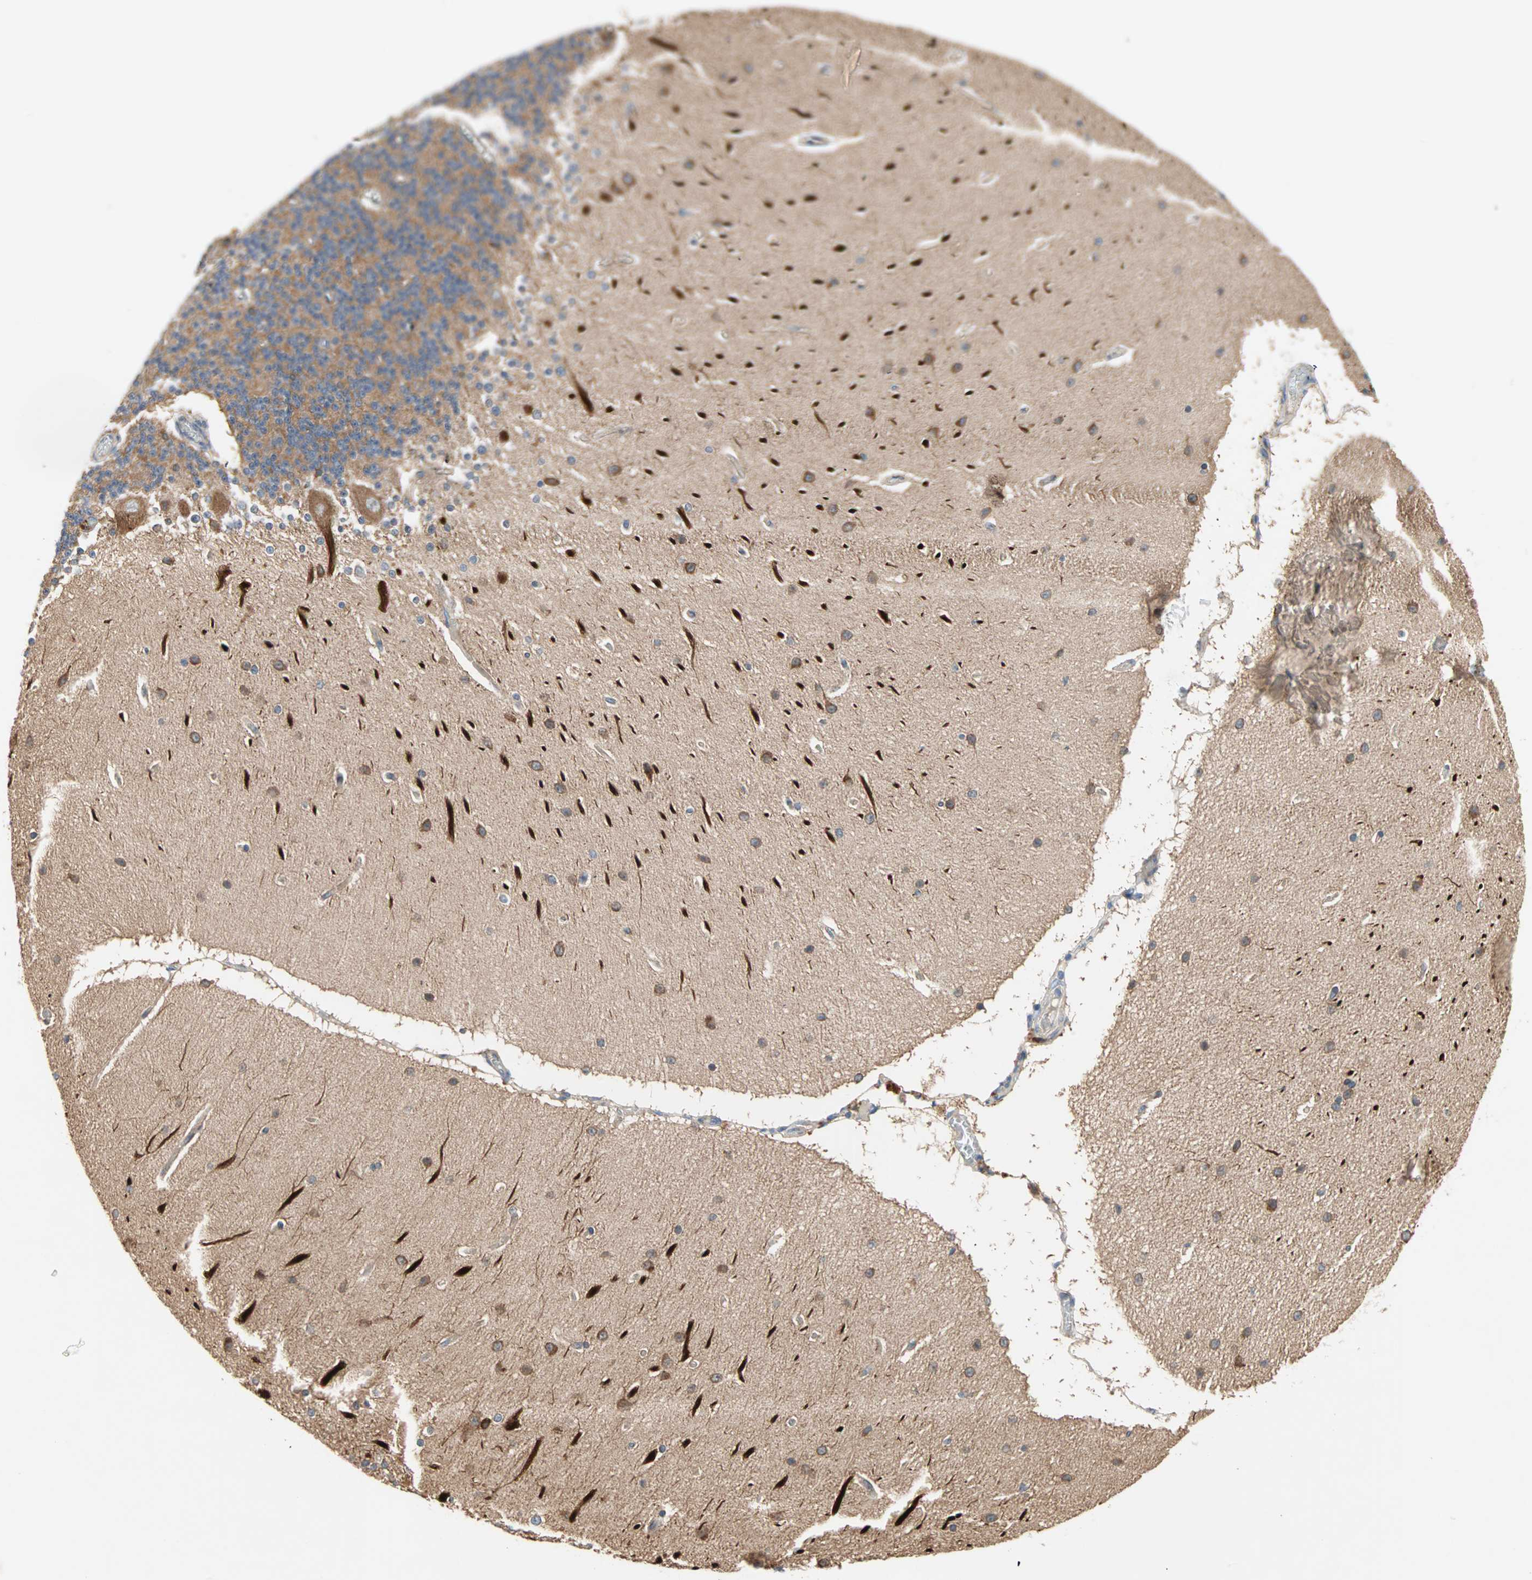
{"staining": {"intensity": "weak", "quantity": "25%-75%", "location": "cytoplasmic/membranous"}, "tissue": "cerebellum", "cell_type": "Cells in granular layer", "image_type": "normal", "snomed": [{"axis": "morphology", "description": "Normal tissue, NOS"}, {"axis": "topography", "description": "Cerebellum"}], "caption": "Immunohistochemical staining of unremarkable cerebellum displays weak cytoplasmic/membranous protein expression in about 25%-75% of cells in granular layer.", "gene": "PDE8A", "patient": {"sex": "female", "age": 54}}